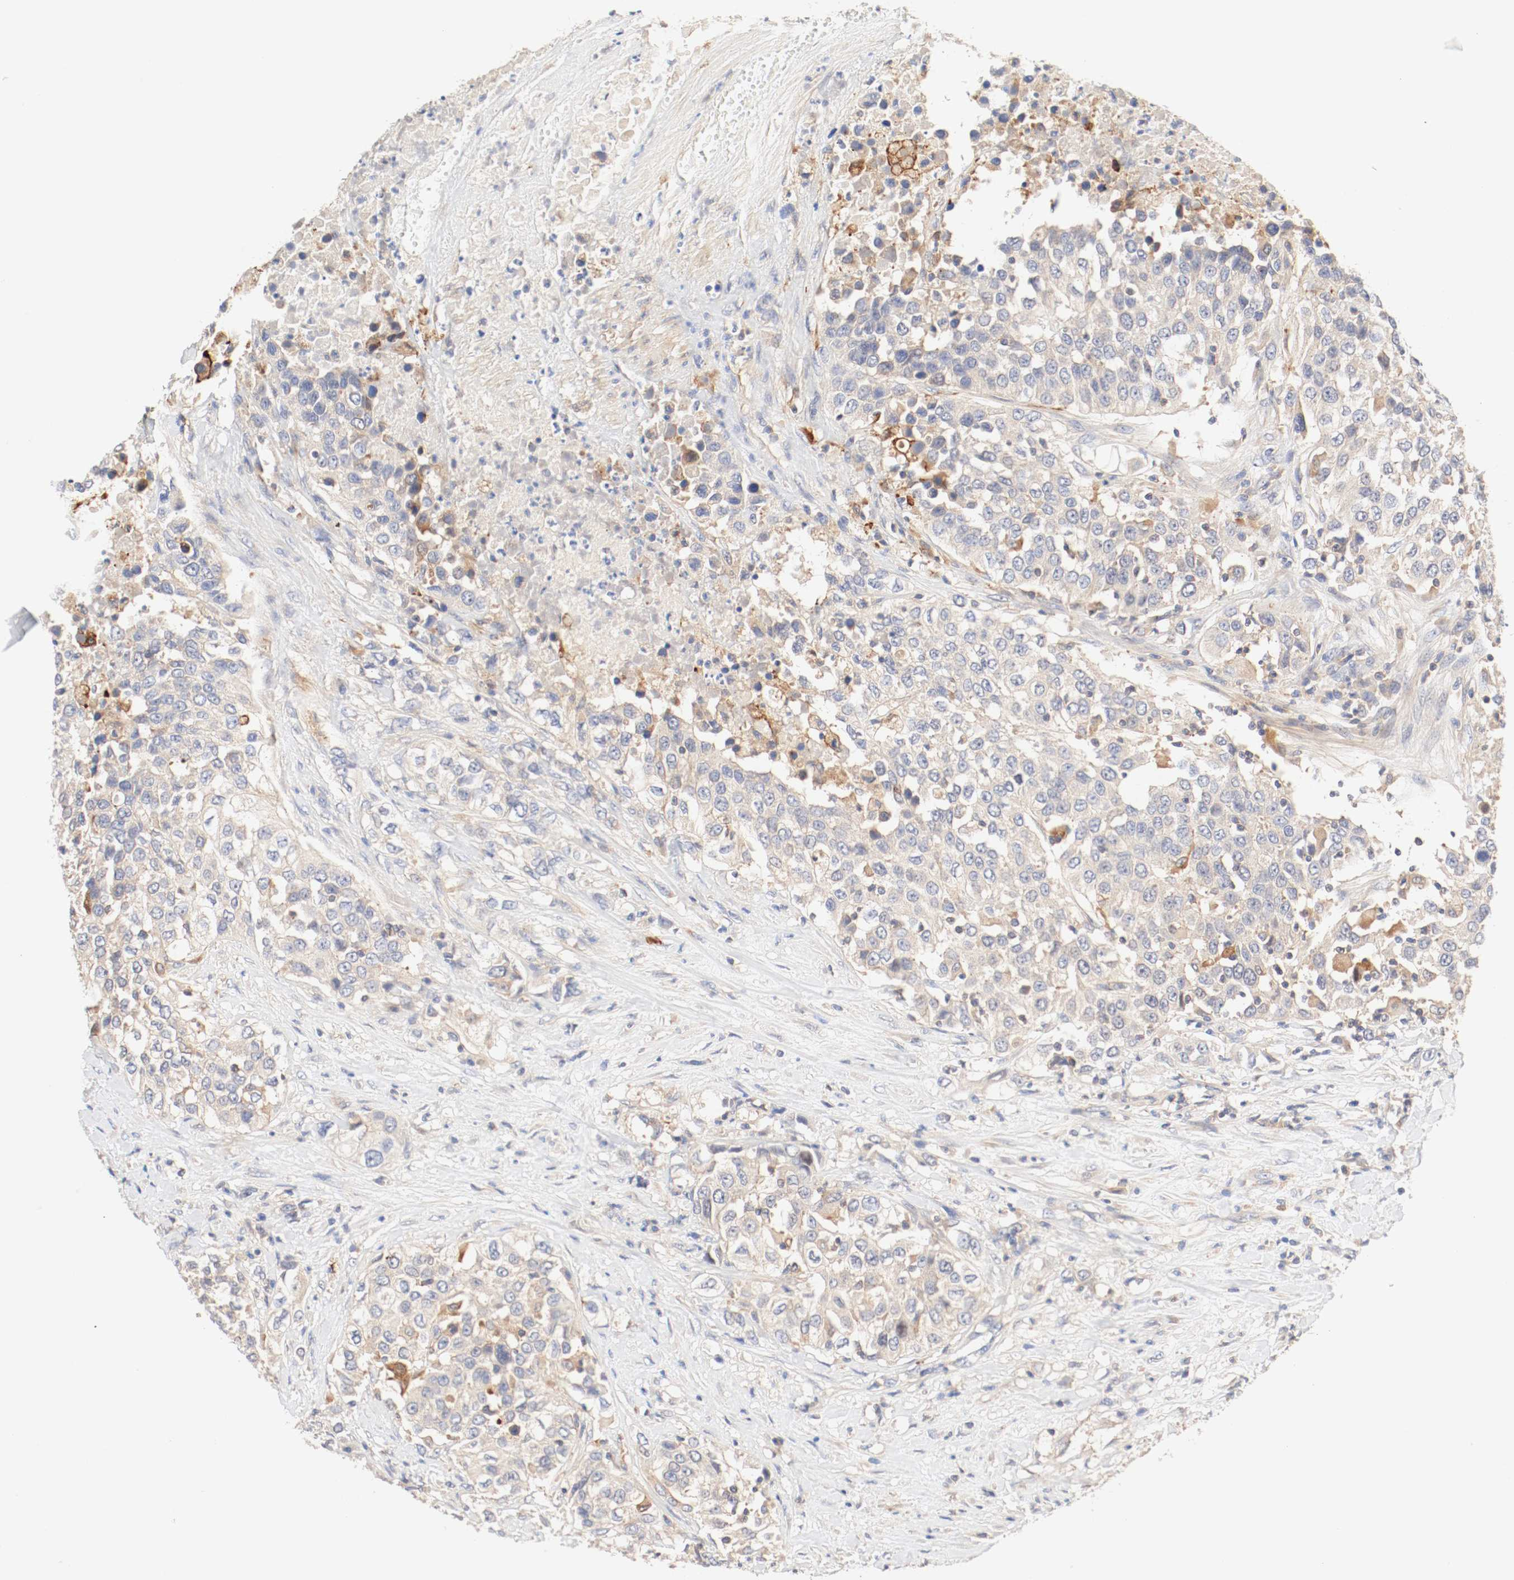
{"staining": {"intensity": "moderate", "quantity": "25%-75%", "location": "cytoplasmic/membranous"}, "tissue": "urothelial cancer", "cell_type": "Tumor cells", "image_type": "cancer", "snomed": [{"axis": "morphology", "description": "Urothelial carcinoma, High grade"}, {"axis": "topography", "description": "Urinary bladder"}], "caption": "A medium amount of moderate cytoplasmic/membranous staining is appreciated in about 25%-75% of tumor cells in urothelial cancer tissue.", "gene": "GIT1", "patient": {"sex": "female", "age": 80}}